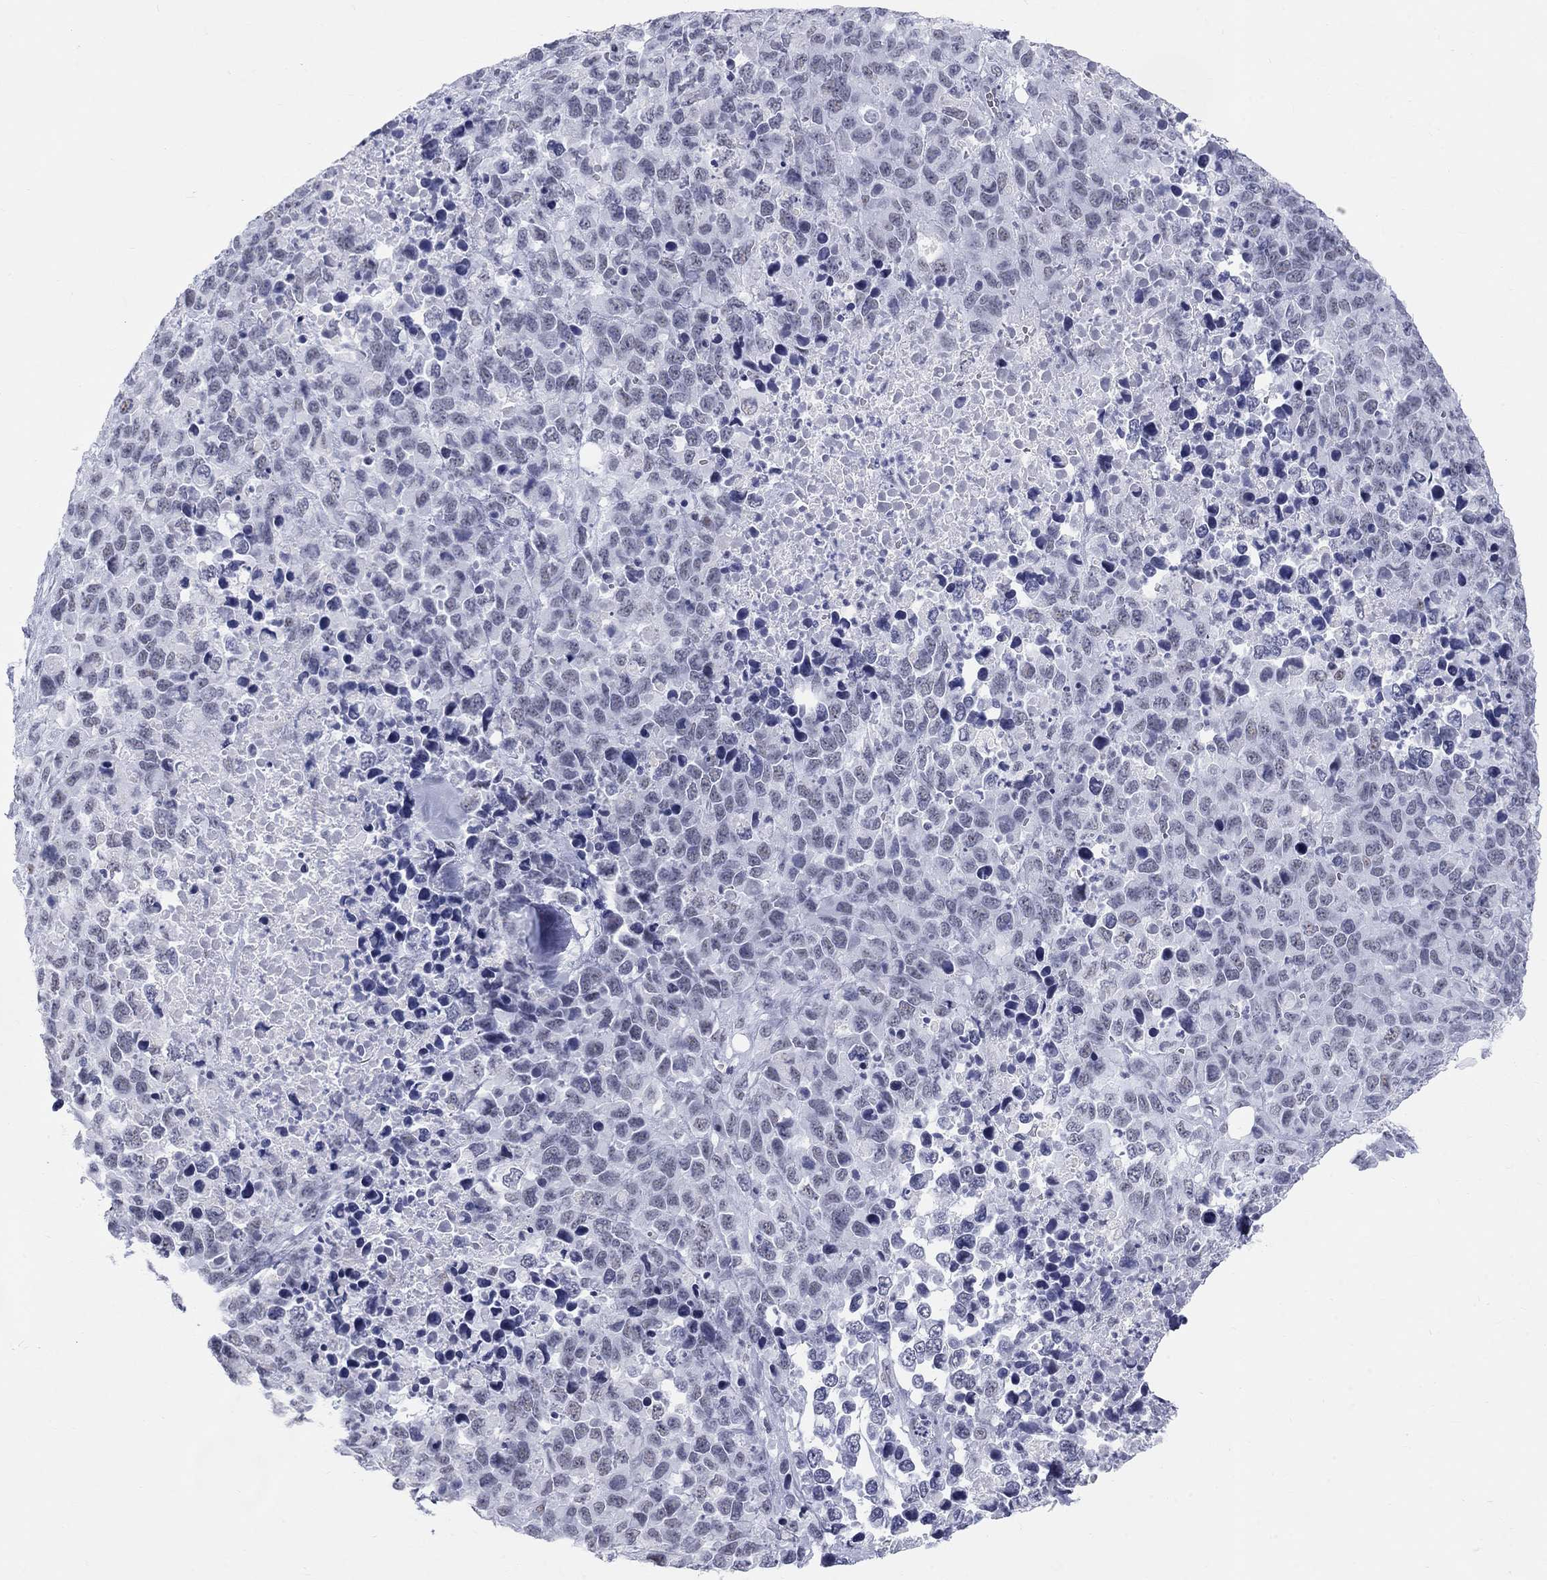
{"staining": {"intensity": "negative", "quantity": "none", "location": "none"}, "tissue": "melanoma", "cell_type": "Tumor cells", "image_type": "cancer", "snomed": [{"axis": "morphology", "description": "Malignant melanoma, Metastatic site"}, {"axis": "topography", "description": "Skin"}], "caption": "High magnification brightfield microscopy of malignant melanoma (metastatic site) stained with DAB (3,3'-diaminobenzidine) (brown) and counterstained with hematoxylin (blue): tumor cells show no significant positivity.", "gene": "DMTN", "patient": {"sex": "male", "age": 84}}